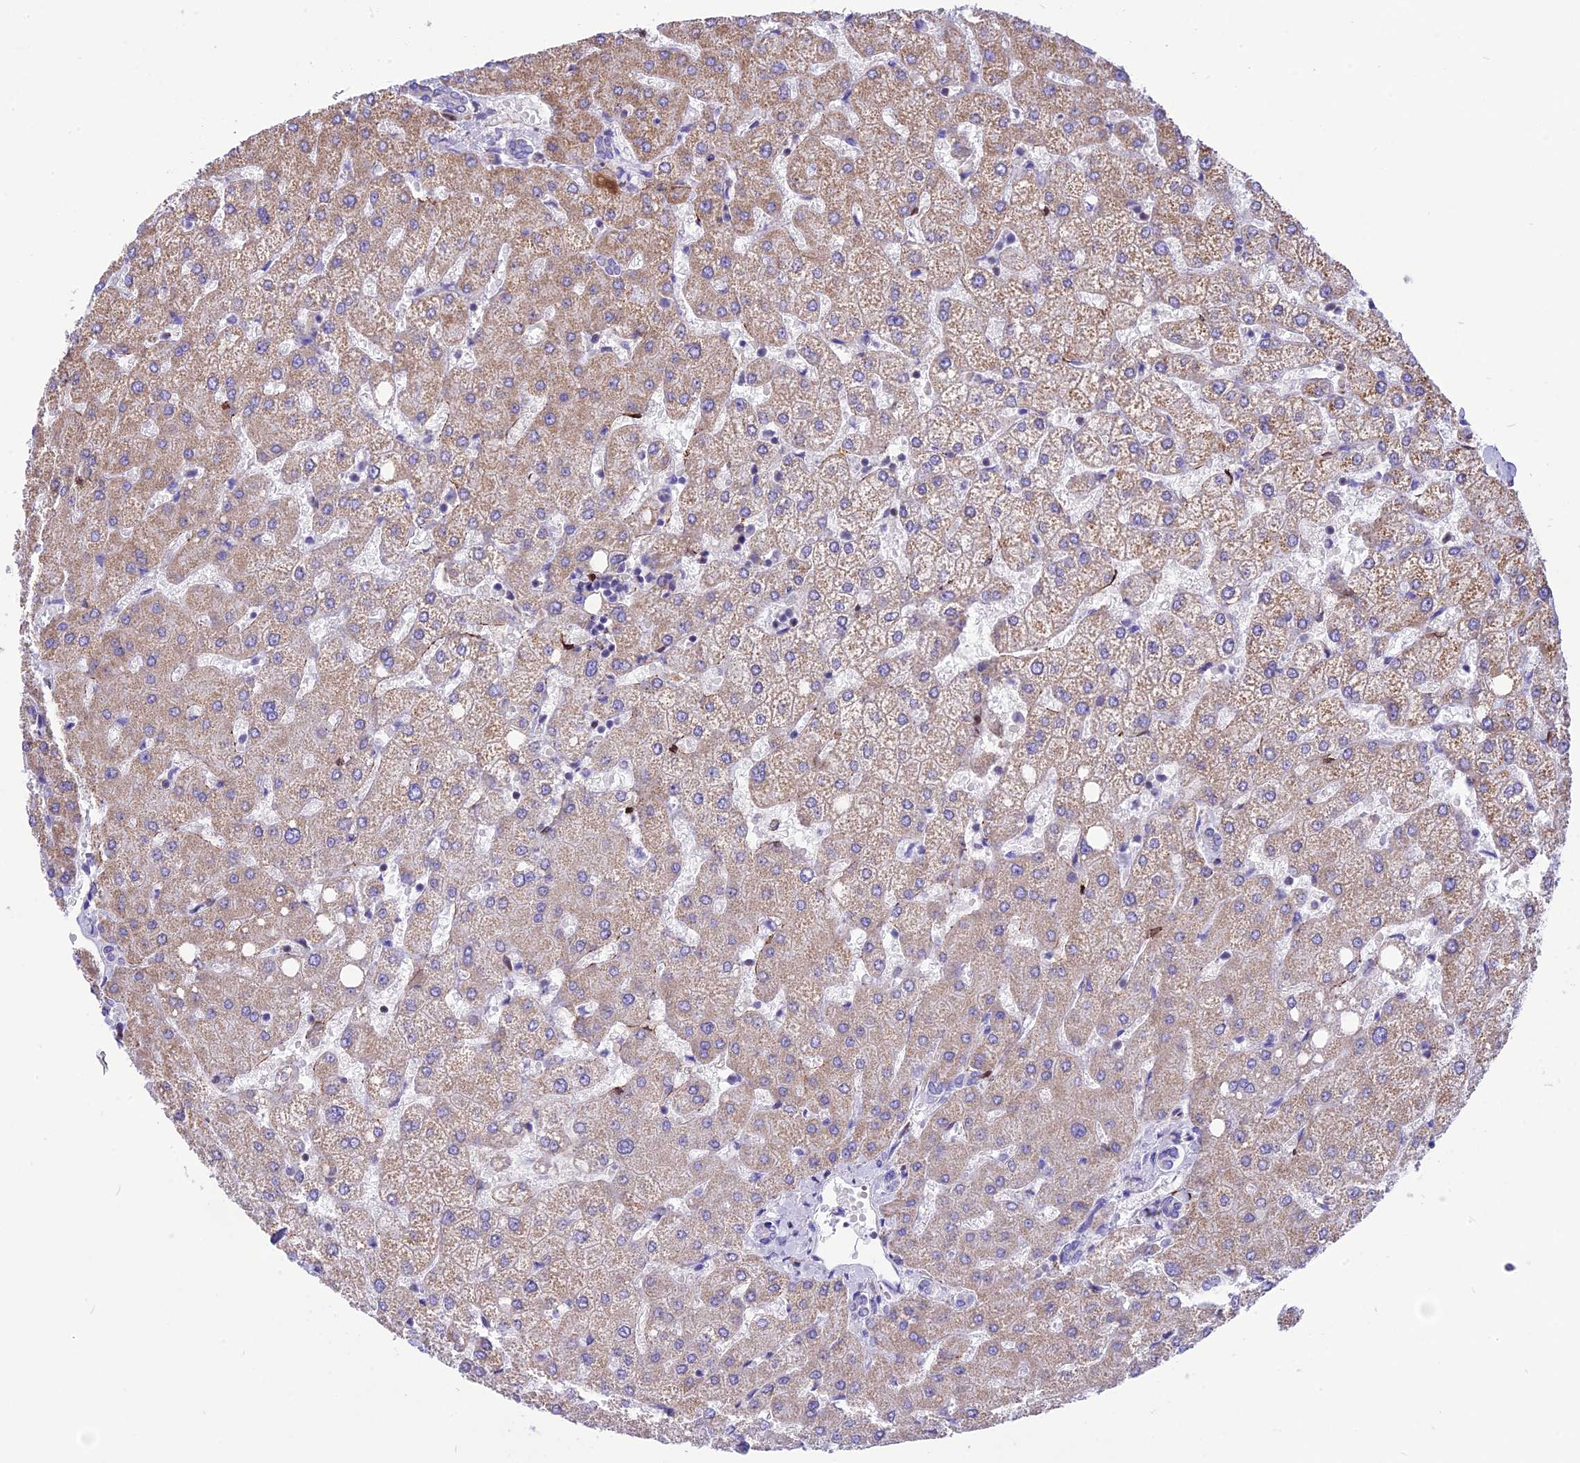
{"staining": {"intensity": "negative", "quantity": "none", "location": "none"}, "tissue": "liver", "cell_type": "Cholangiocytes", "image_type": "normal", "snomed": [{"axis": "morphology", "description": "Normal tissue, NOS"}, {"axis": "topography", "description": "Liver"}], "caption": "A photomicrograph of liver stained for a protein exhibits no brown staining in cholangiocytes.", "gene": "DOC2B", "patient": {"sex": "female", "age": 54}}